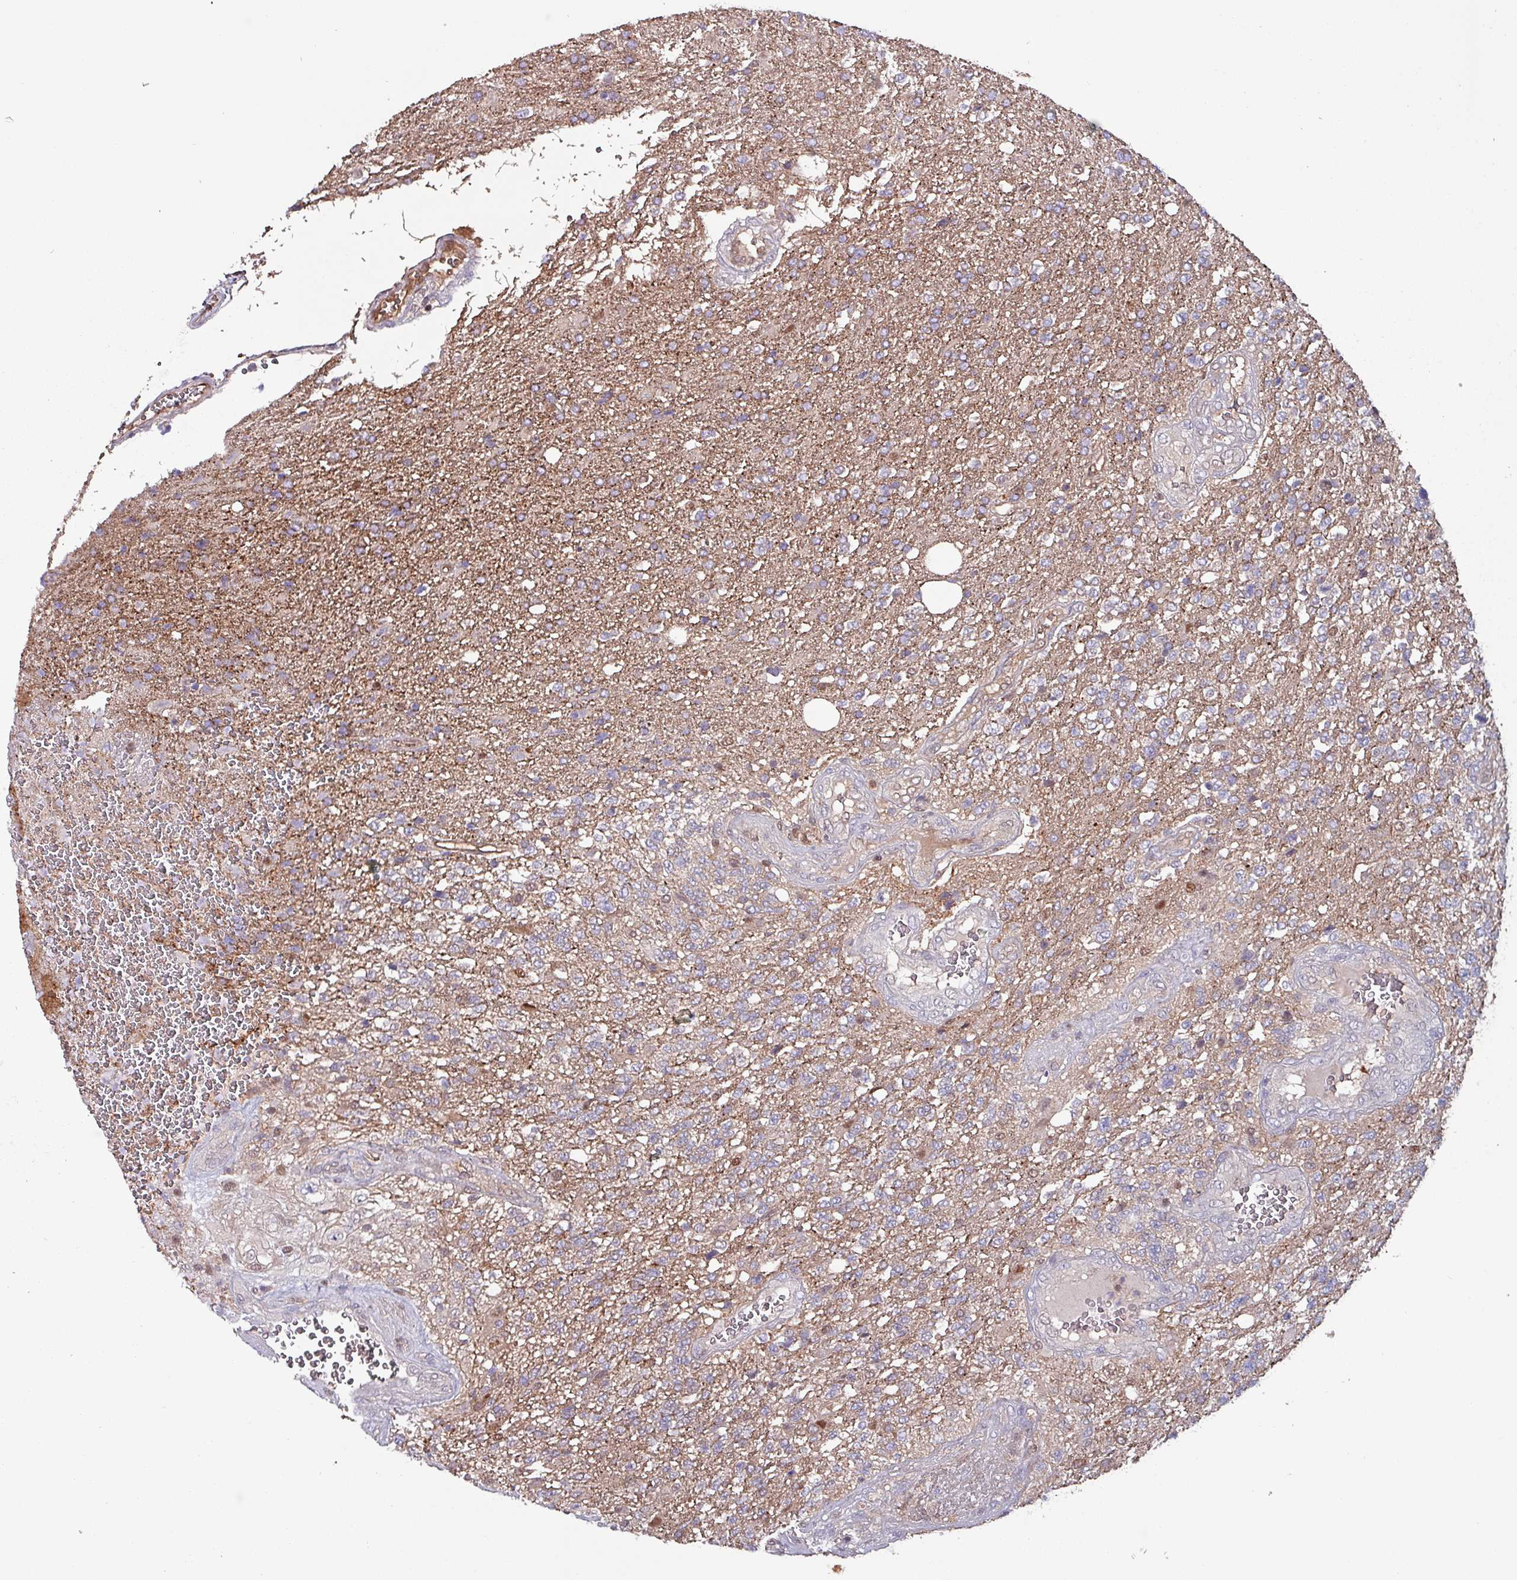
{"staining": {"intensity": "moderate", "quantity": ">75%", "location": "cytoplasmic/membranous"}, "tissue": "glioma", "cell_type": "Tumor cells", "image_type": "cancer", "snomed": [{"axis": "morphology", "description": "Glioma, malignant, High grade"}, {"axis": "topography", "description": "Brain"}], "caption": "Protein analysis of glioma tissue demonstrates moderate cytoplasmic/membranous positivity in approximately >75% of tumor cells. Nuclei are stained in blue.", "gene": "PSMB8", "patient": {"sex": "male", "age": 56}}